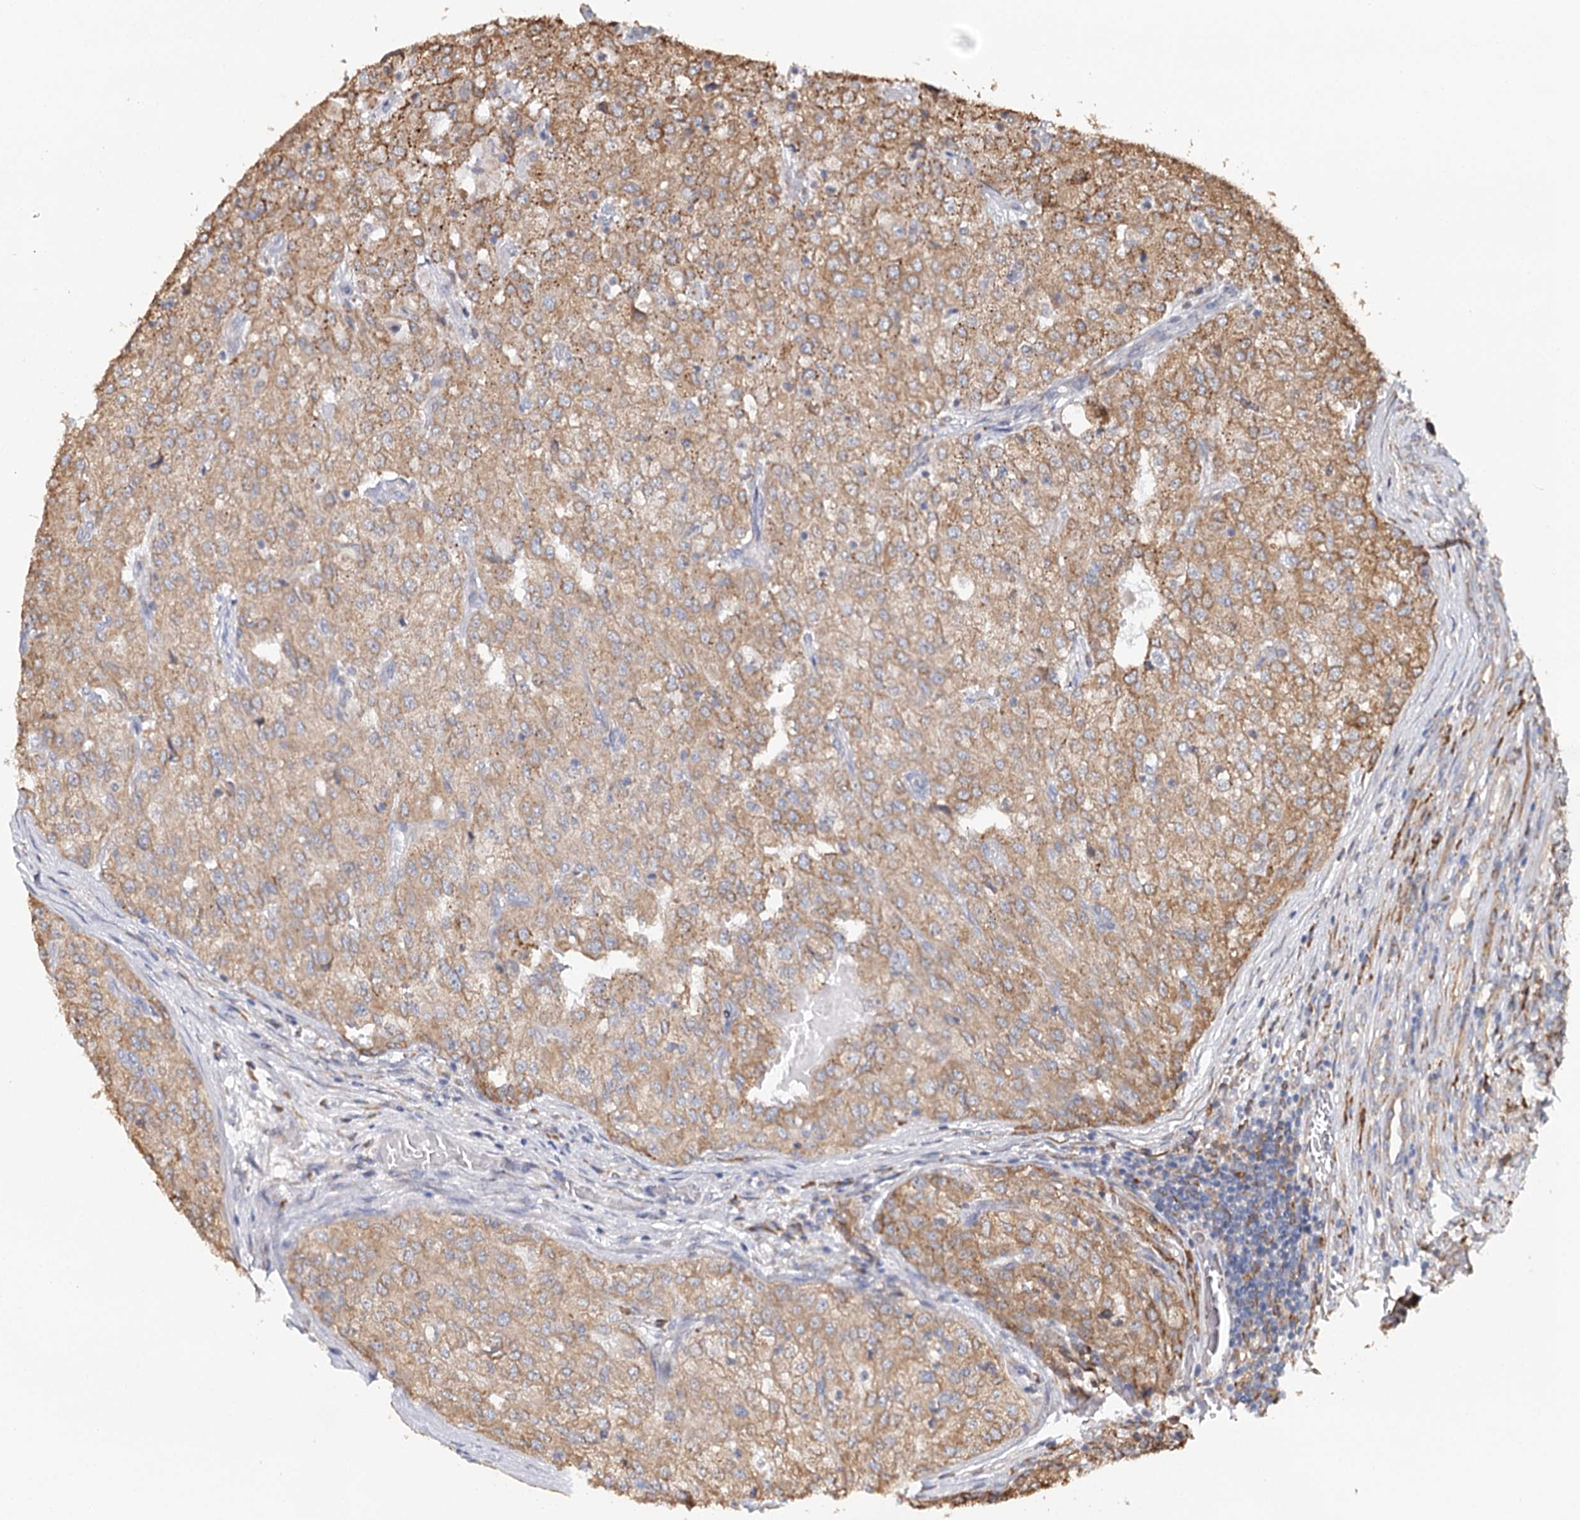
{"staining": {"intensity": "moderate", "quantity": ">75%", "location": "cytoplasmic/membranous"}, "tissue": "renal cancer", "cell_type": "Tumor cells", "image_type": "cancer", "snomed": [{"axis": "morphology", "description": "Adenocarcinoma, NOS"}, {"axis": "topography", "description": "Kidney"}], "caption": "Moderate cytoplasmic/membranous positivity for a protein is identified in approximately >75% of tumor cells of renal adenocarcinoma using immunohistochemistry (IHC).", "gene": "VEGFA", "patient": {"sex": "female", "age": 54}}